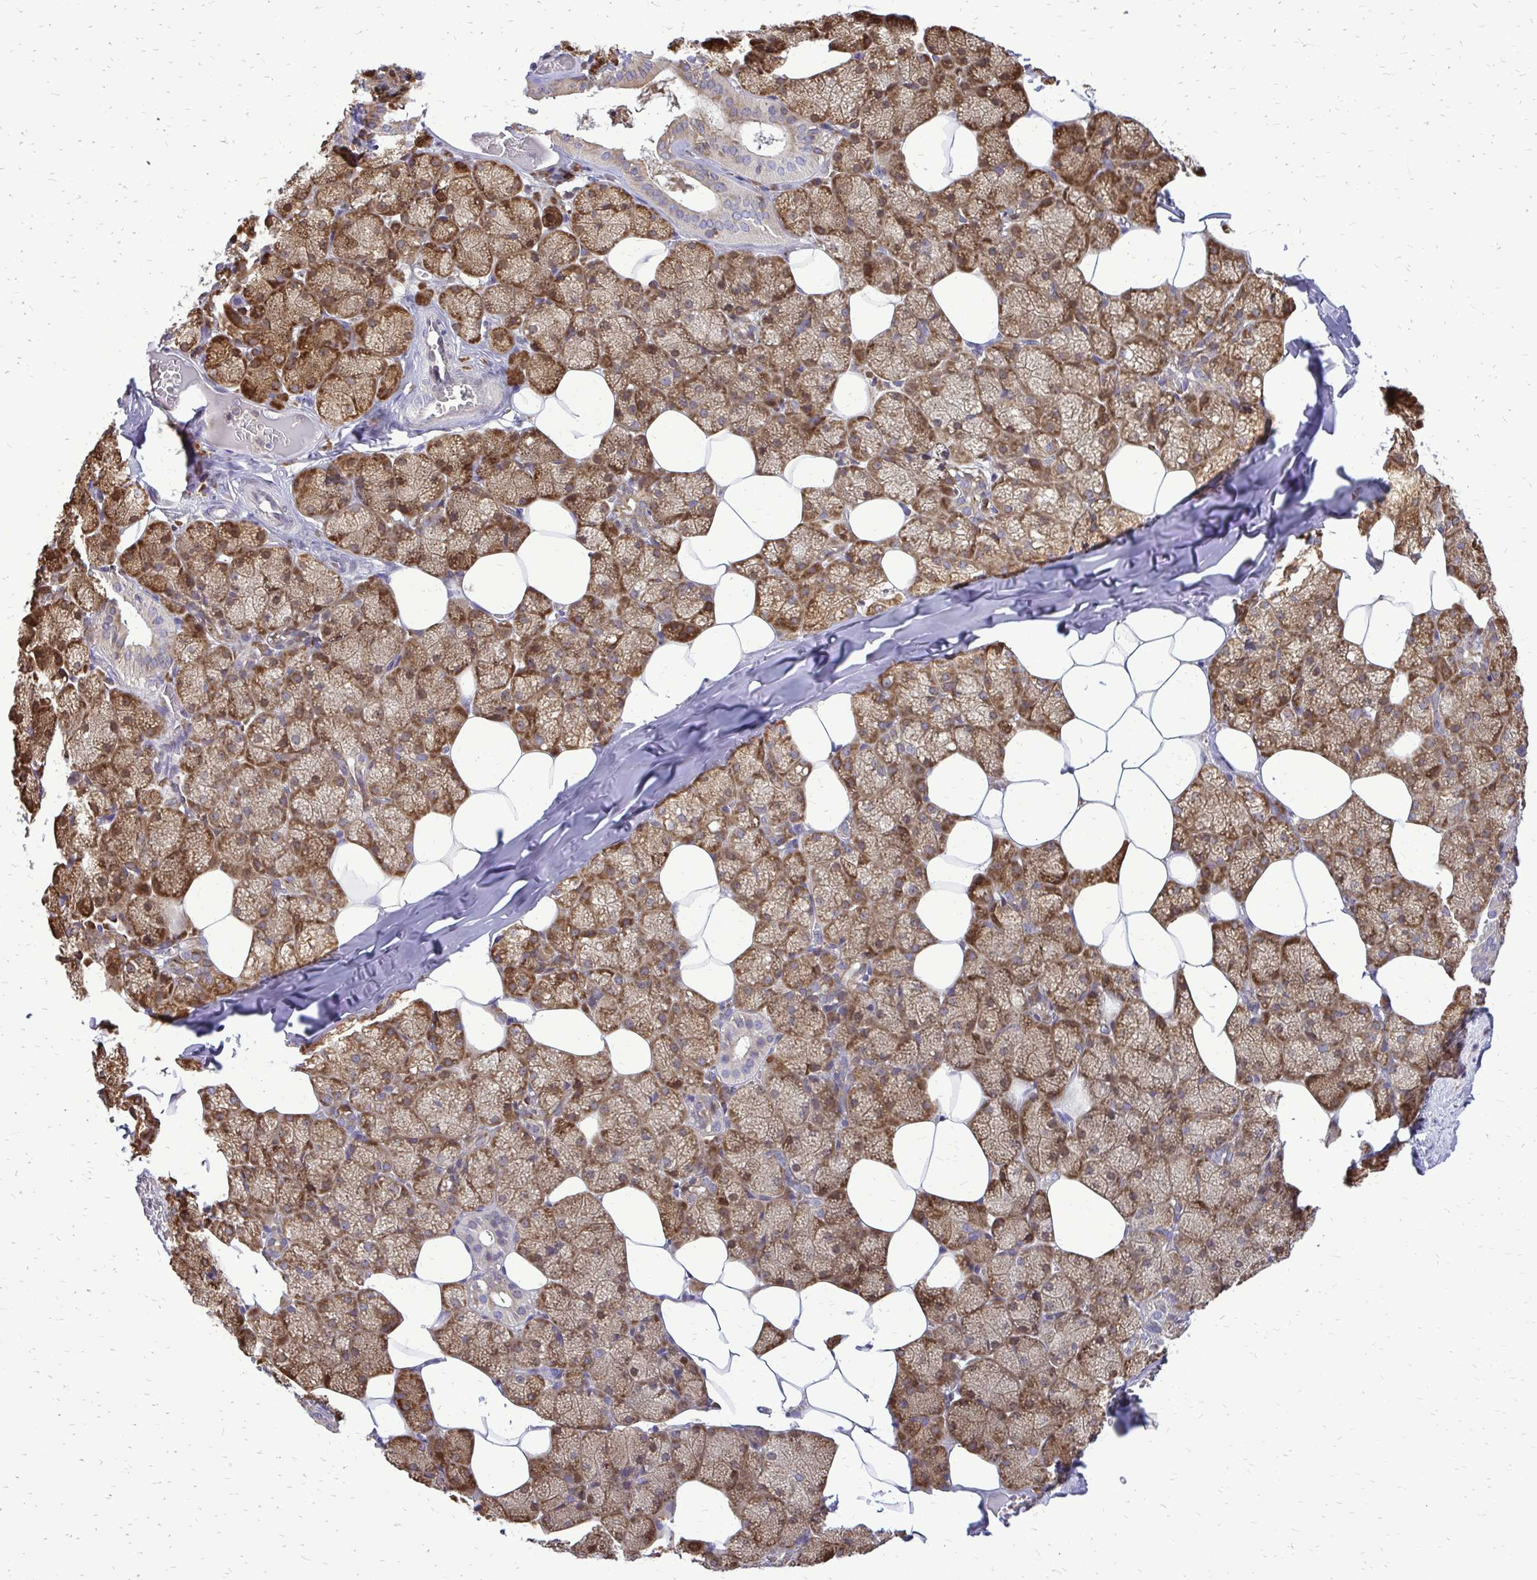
{"staining": {"intensity": "strong", "quantity": "25%-75%", "location": "cytoplasmic/membranous"}, "tissue": "salivary gland", "cell_type": "Glandular cells", "image_type": "normal", "snomed": [{"axis": "morphology", "description": "Normal tissue, NOS"}, {"axis": "topography", "description": "Salivary gland"}, {"axis": "topography", "description": "Peripheral nerve tissue"}], "caption": "Immunohistochemistry image of benign salivary gland stained for a protein (brown), which exhibits high levels of strong cytoplasmic/membranous expression in approximately 25%-75% of glandular cells.", "gene": "RPS3", "patient": {"sex": "male", "age": 38}}